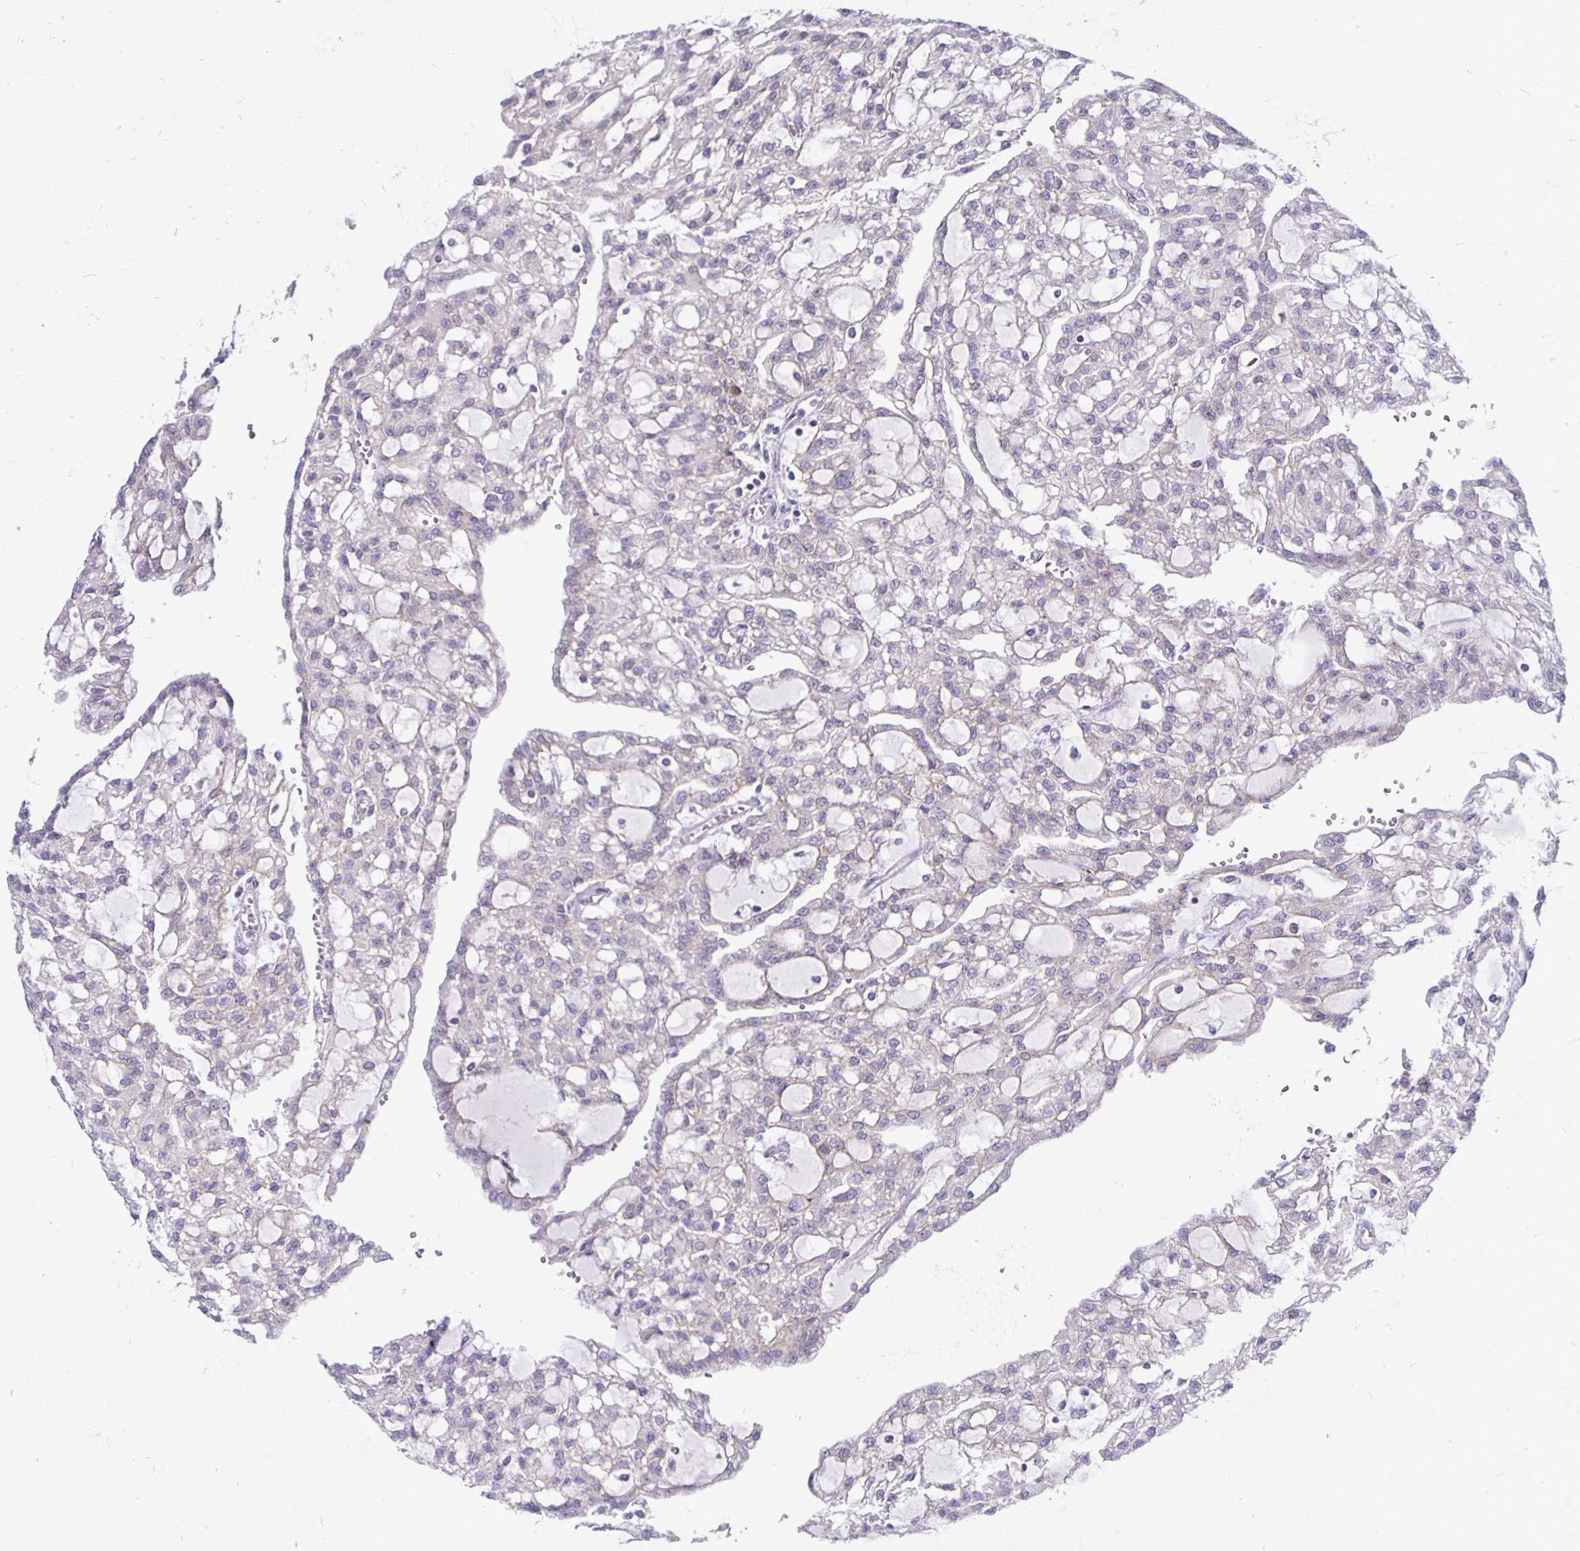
{"staining": {"intensity": "negative", "quantity": "none", "location": "none"}, "tissue": "renal cancer", "cell_type": "Tumor cells", "image_type": "cancer", "snomed": [{"axis": "morphology", "description": "Adenocarcinoma, NOS"}, {"axis": "topography", "description": "Kidney"}], "caption": "Immunohistochemistry photomicrograph of human renal cancer stained for a protein (brown), which displays no positivity in tumor cells. (DAB immunohistochemistry (IHC), high magnification).", "gene": "ERBB2", "patient": {"sex": "male", "age": 63}}